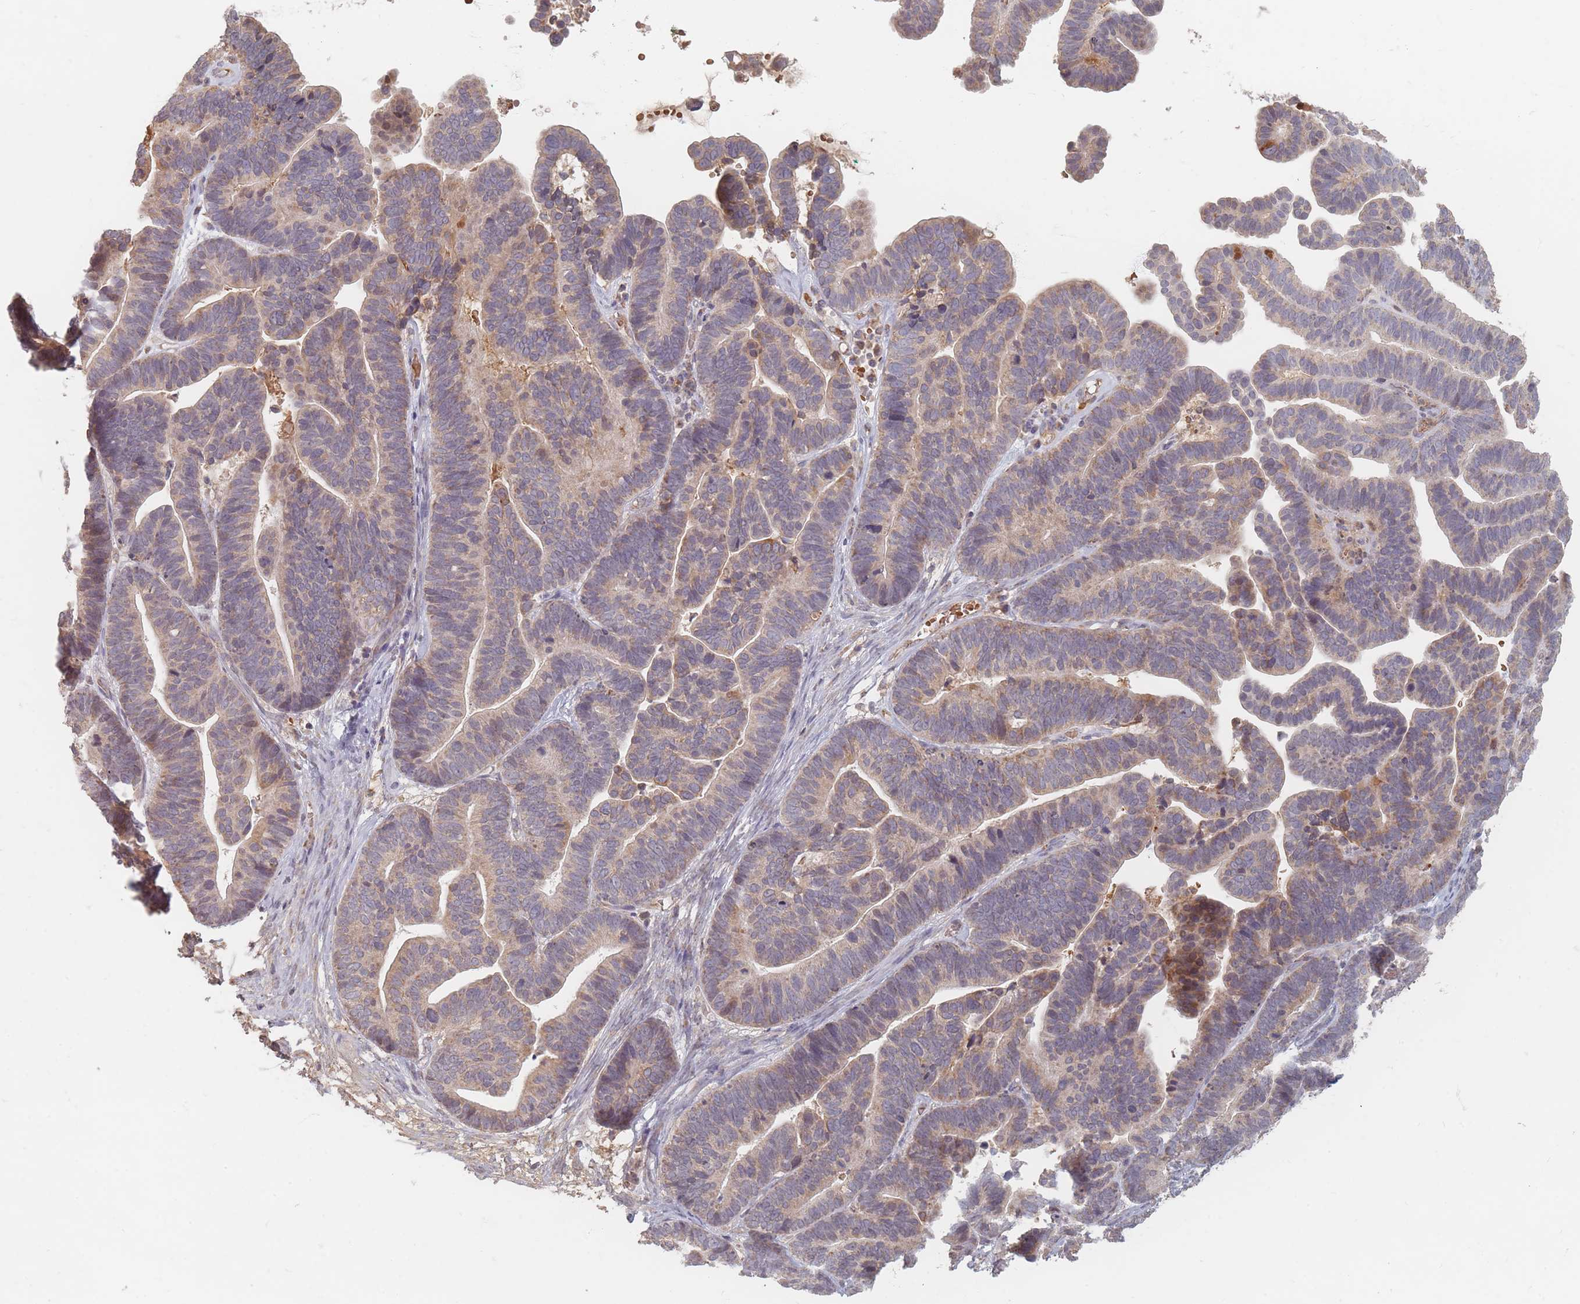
{"staining": {"intensity": "weak", "quantity": "25%-75%", "location": "cytoplasmic/membranous"}, "tissue": "ovarian cancer", "cell_type": "Tumor cells", "image_type": "cancer", "snomed": [{"axis": "morphology", "description": "Cystadenocarcinoma, serous, NOS"}, {"axis": "topography", "description": "Ovary"}], "caption": "IHC image of human serous cystadenocarcinoma (ovarian) stained for a protein (brown), which demonstrates low levels of weak cytoplasmic/membranous positivity in about 25%-75% of tumor cells.", "gene": "OR2M4", "patient": {"sex": "female", "age": 56}}